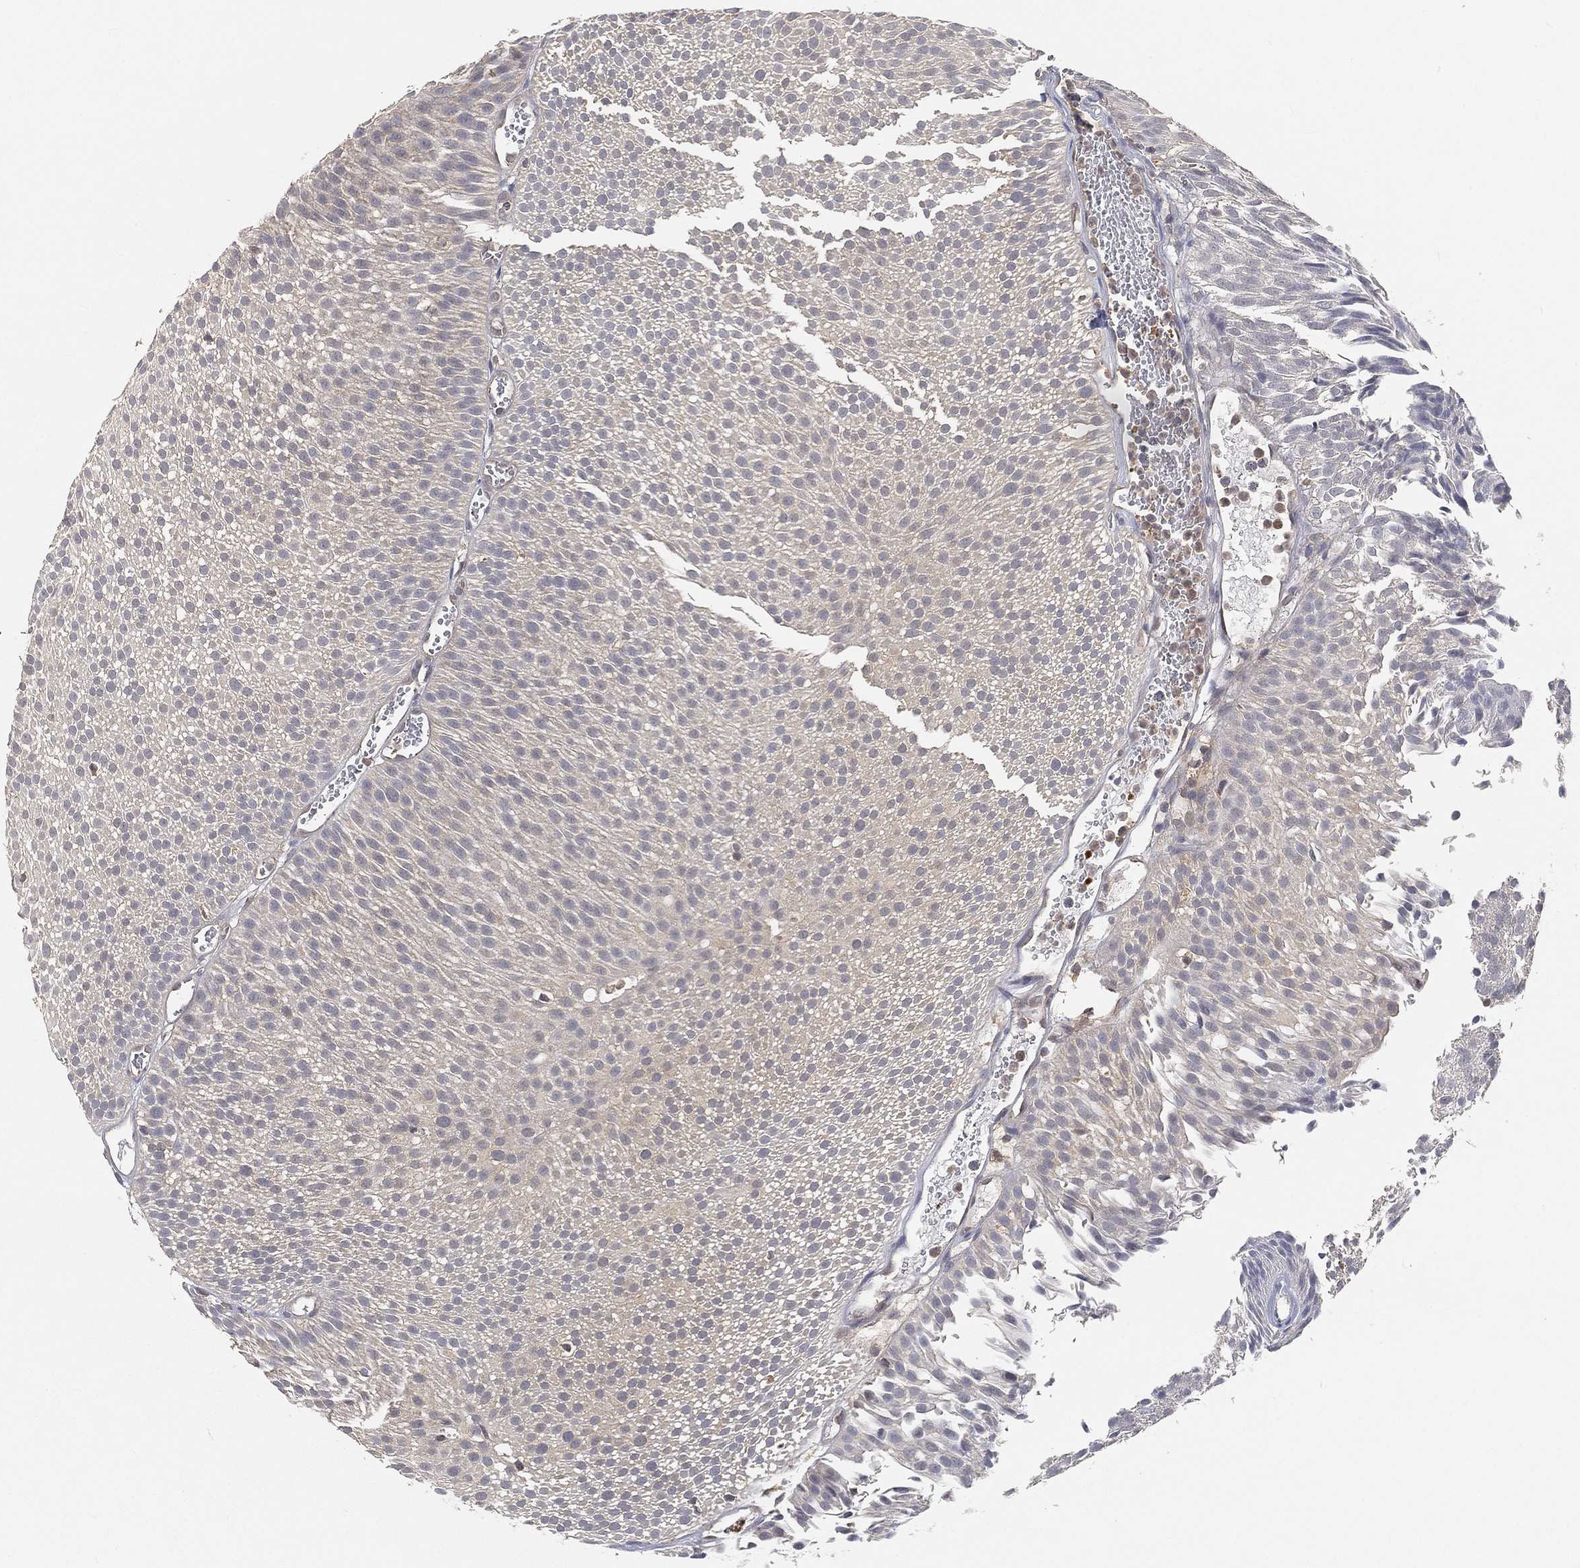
{"staining": {"intensity": "negative", "quantity": "none", "location": "none"}, "tissue": "urothelial cancer", "cell_type": "Tumor cells", "image_type": "cancer", "snomed": [{"axis": "morphology", "description": "Urothelial carcinoma, Low grade"}, {"axis": "topography", "description": "Urinary bladder"}], "caption": "IHC micrograph of neoplastic tissue: low-grade urothelial carcinoma stained with DAB displays no significant protein positivity in tumor cells.", "gene": "MAPK1", "patient": {"sex": "male", "age": 65}}